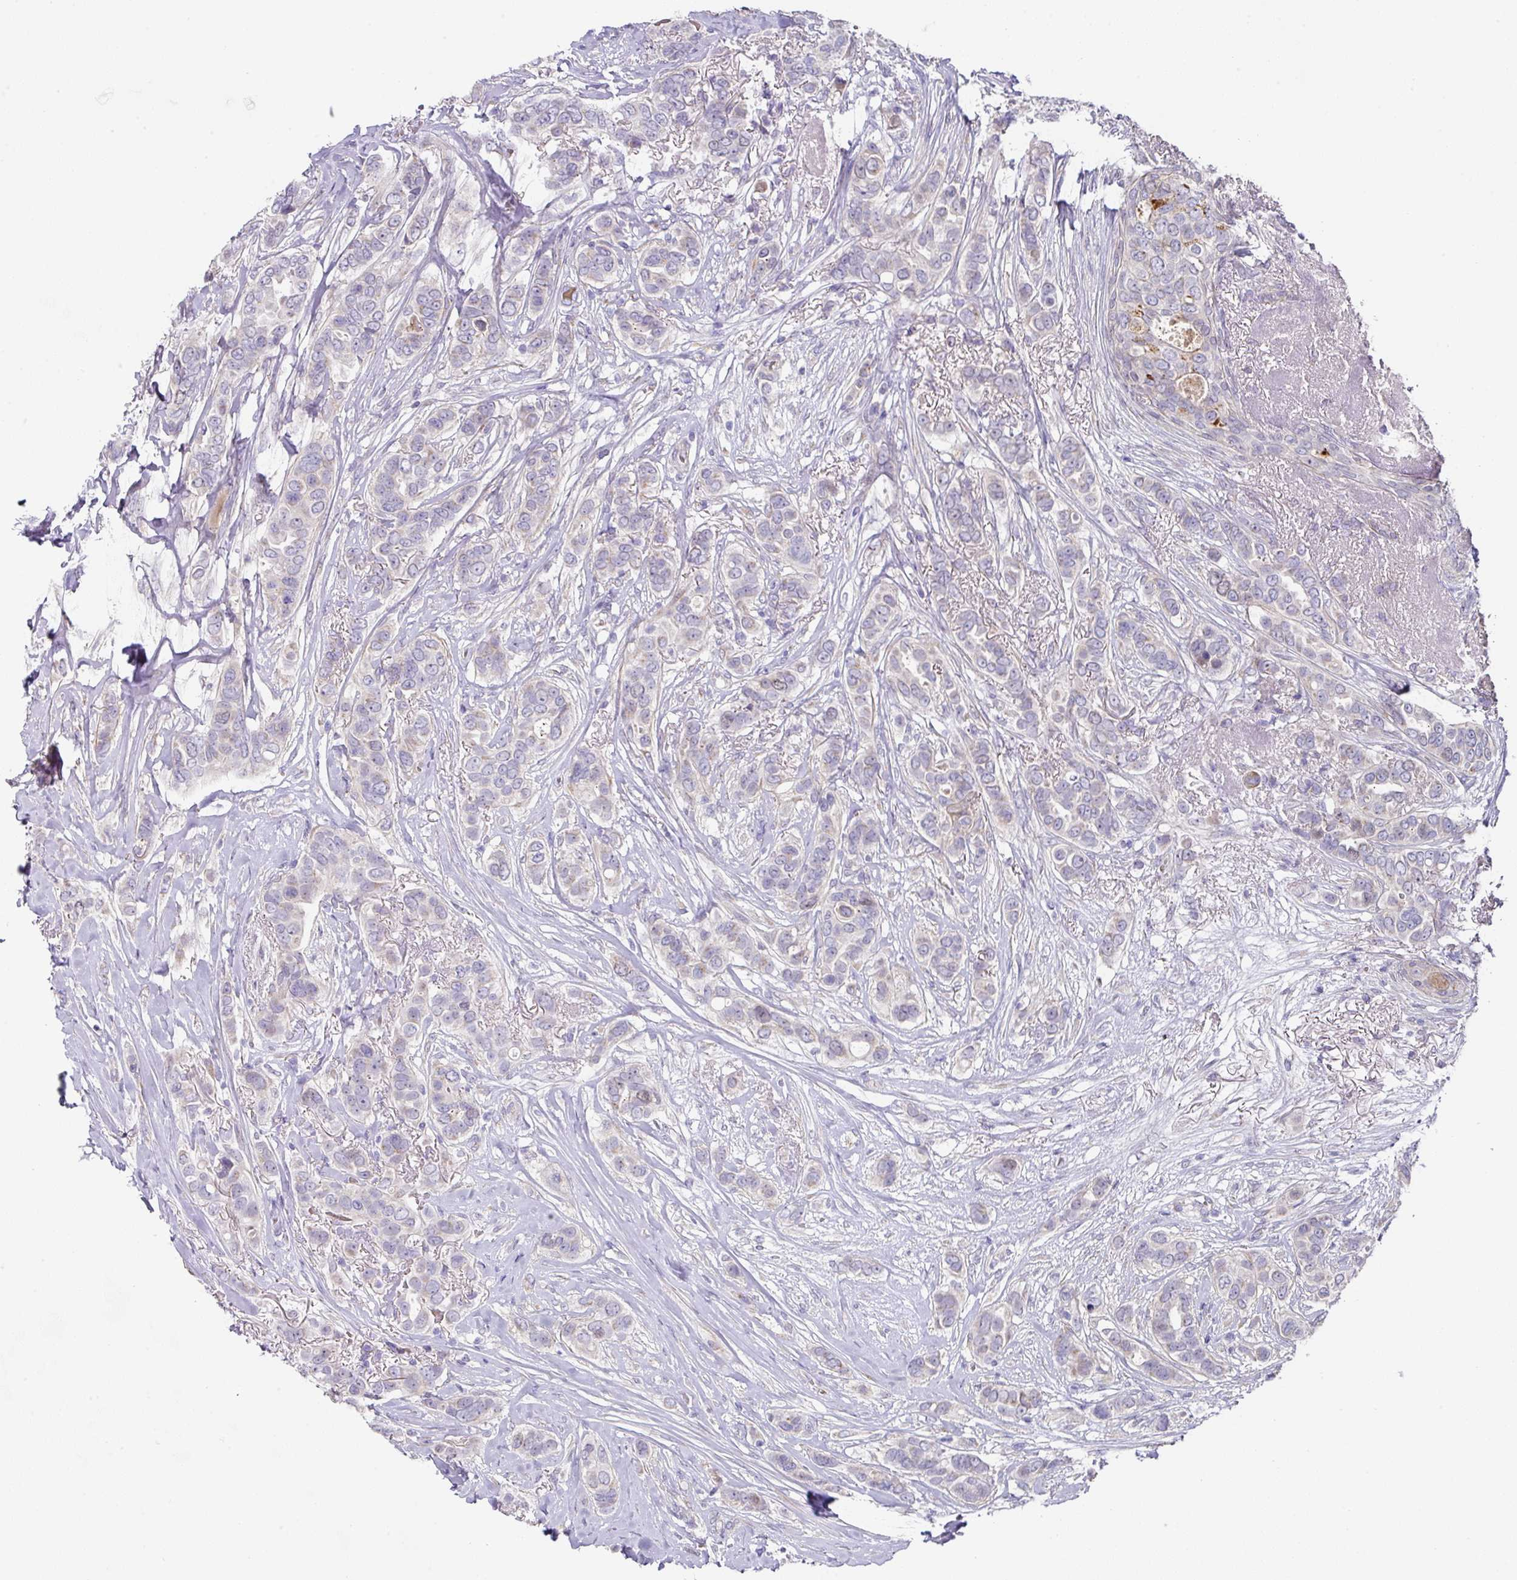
{"staining": {"intensity": "negative", "quantity": "none", "location": "none"}, "tissue": "breast cancer", "cell_type": "Tumor cells", "image_type": "cancer", "snomed": [{"axis": "morphology", "description": "Lobular carcinoma"}, {"axis": "topography", "description": "Breast"}], "caption": "A high-resolution image shows immunohistochemistry (IHC) staining of breast lobular carcinoma, which demonstrates no significant expression in tumor cells.", "gene": "TARM1", "patient": {"sex": "female", "age": 51}}